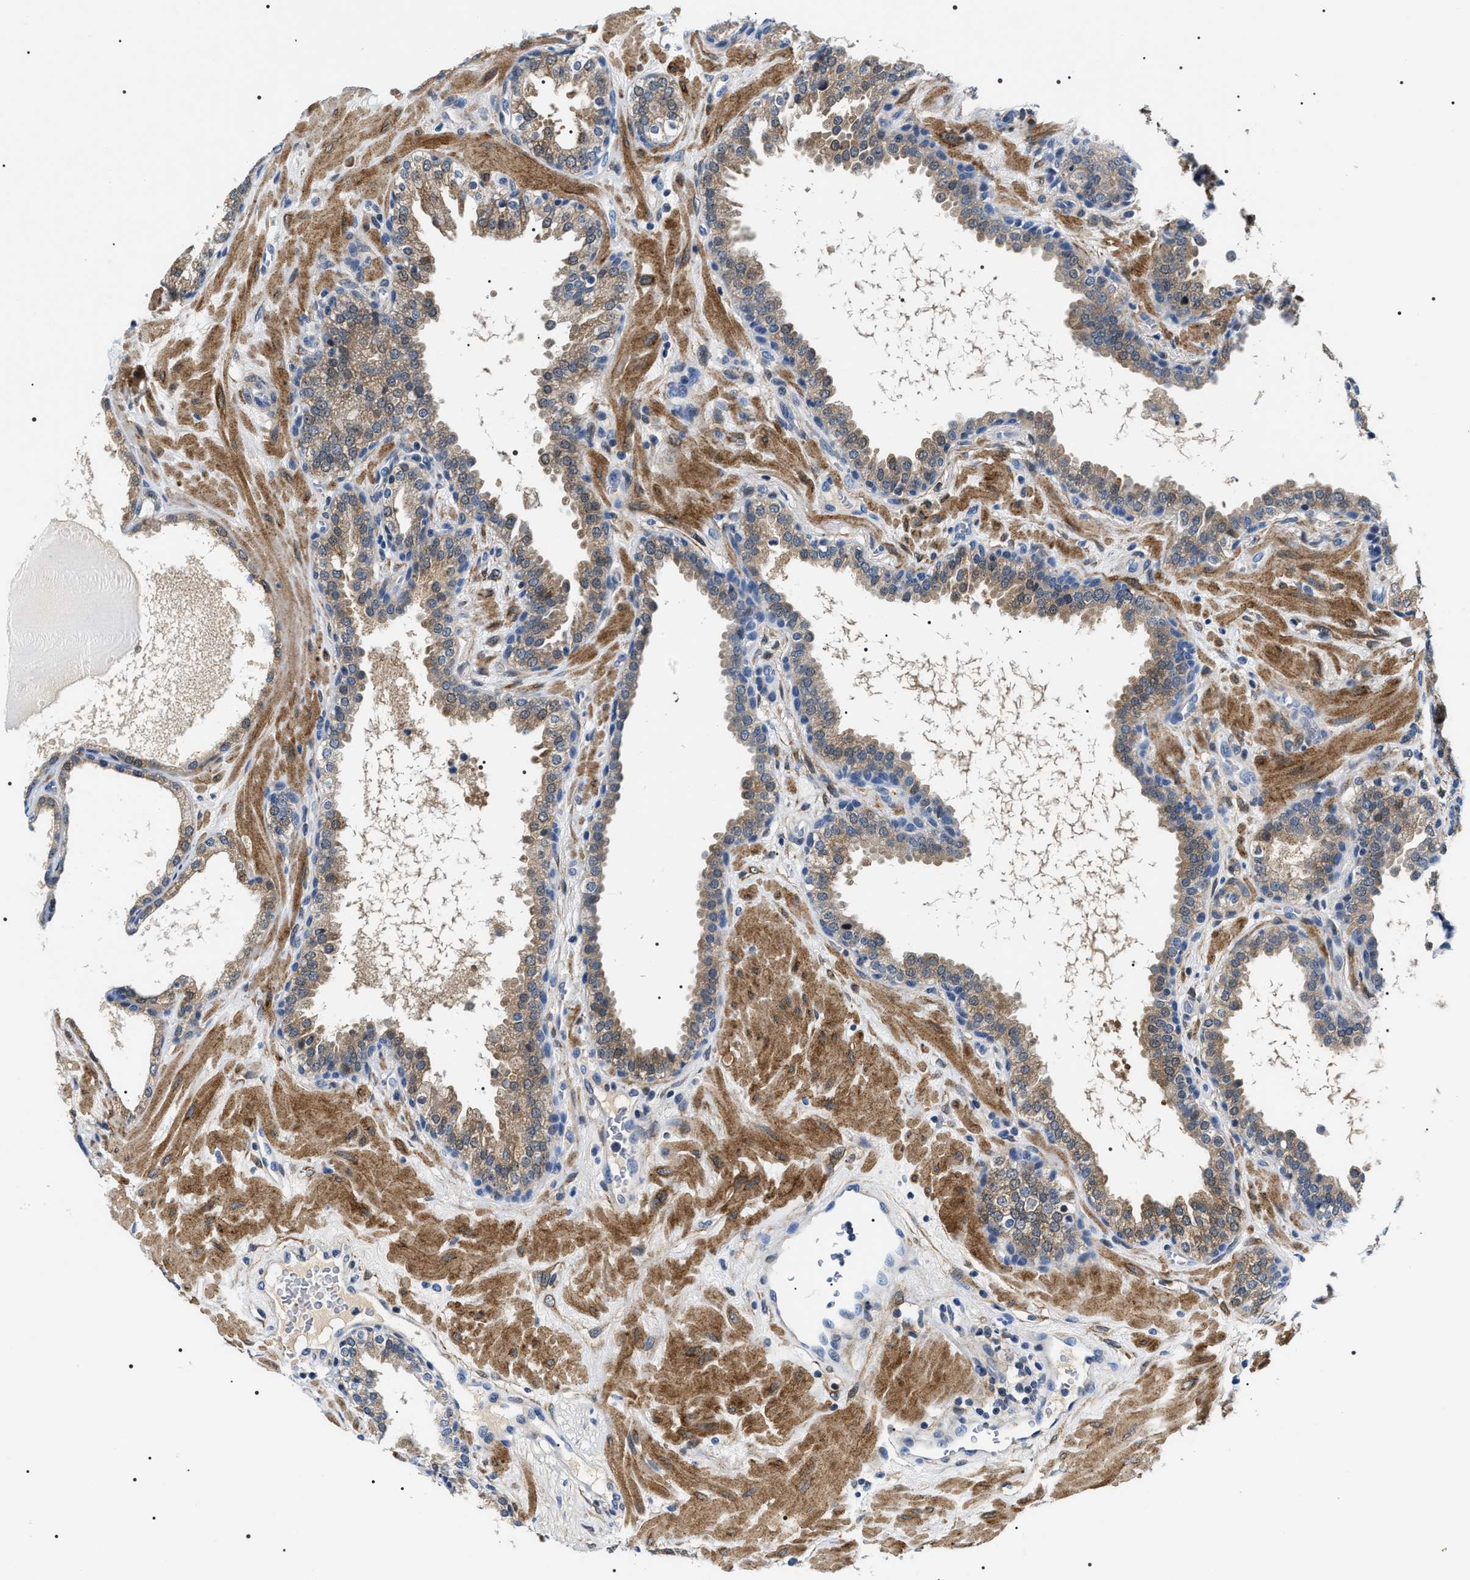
{"staining": {"intensity": "moderate", "quantity": "<25%", "location": "cytoplasmic/membranous"}, "tissue": "prostate", "cell_type": "Glandular cells", "image_type": "normal", "snomed": [{"axis": "morphology", "description": "Normal tissue, NOS"}, {"axis": "topography", "description": "Prostate"}], "caption": "An image of prostate stained for a protein exhibits moderate cytoplasmic/membranous brown staining in glandular cells.", "gene": "BAG2", "patient": {"sex": "male", "age": 51}}